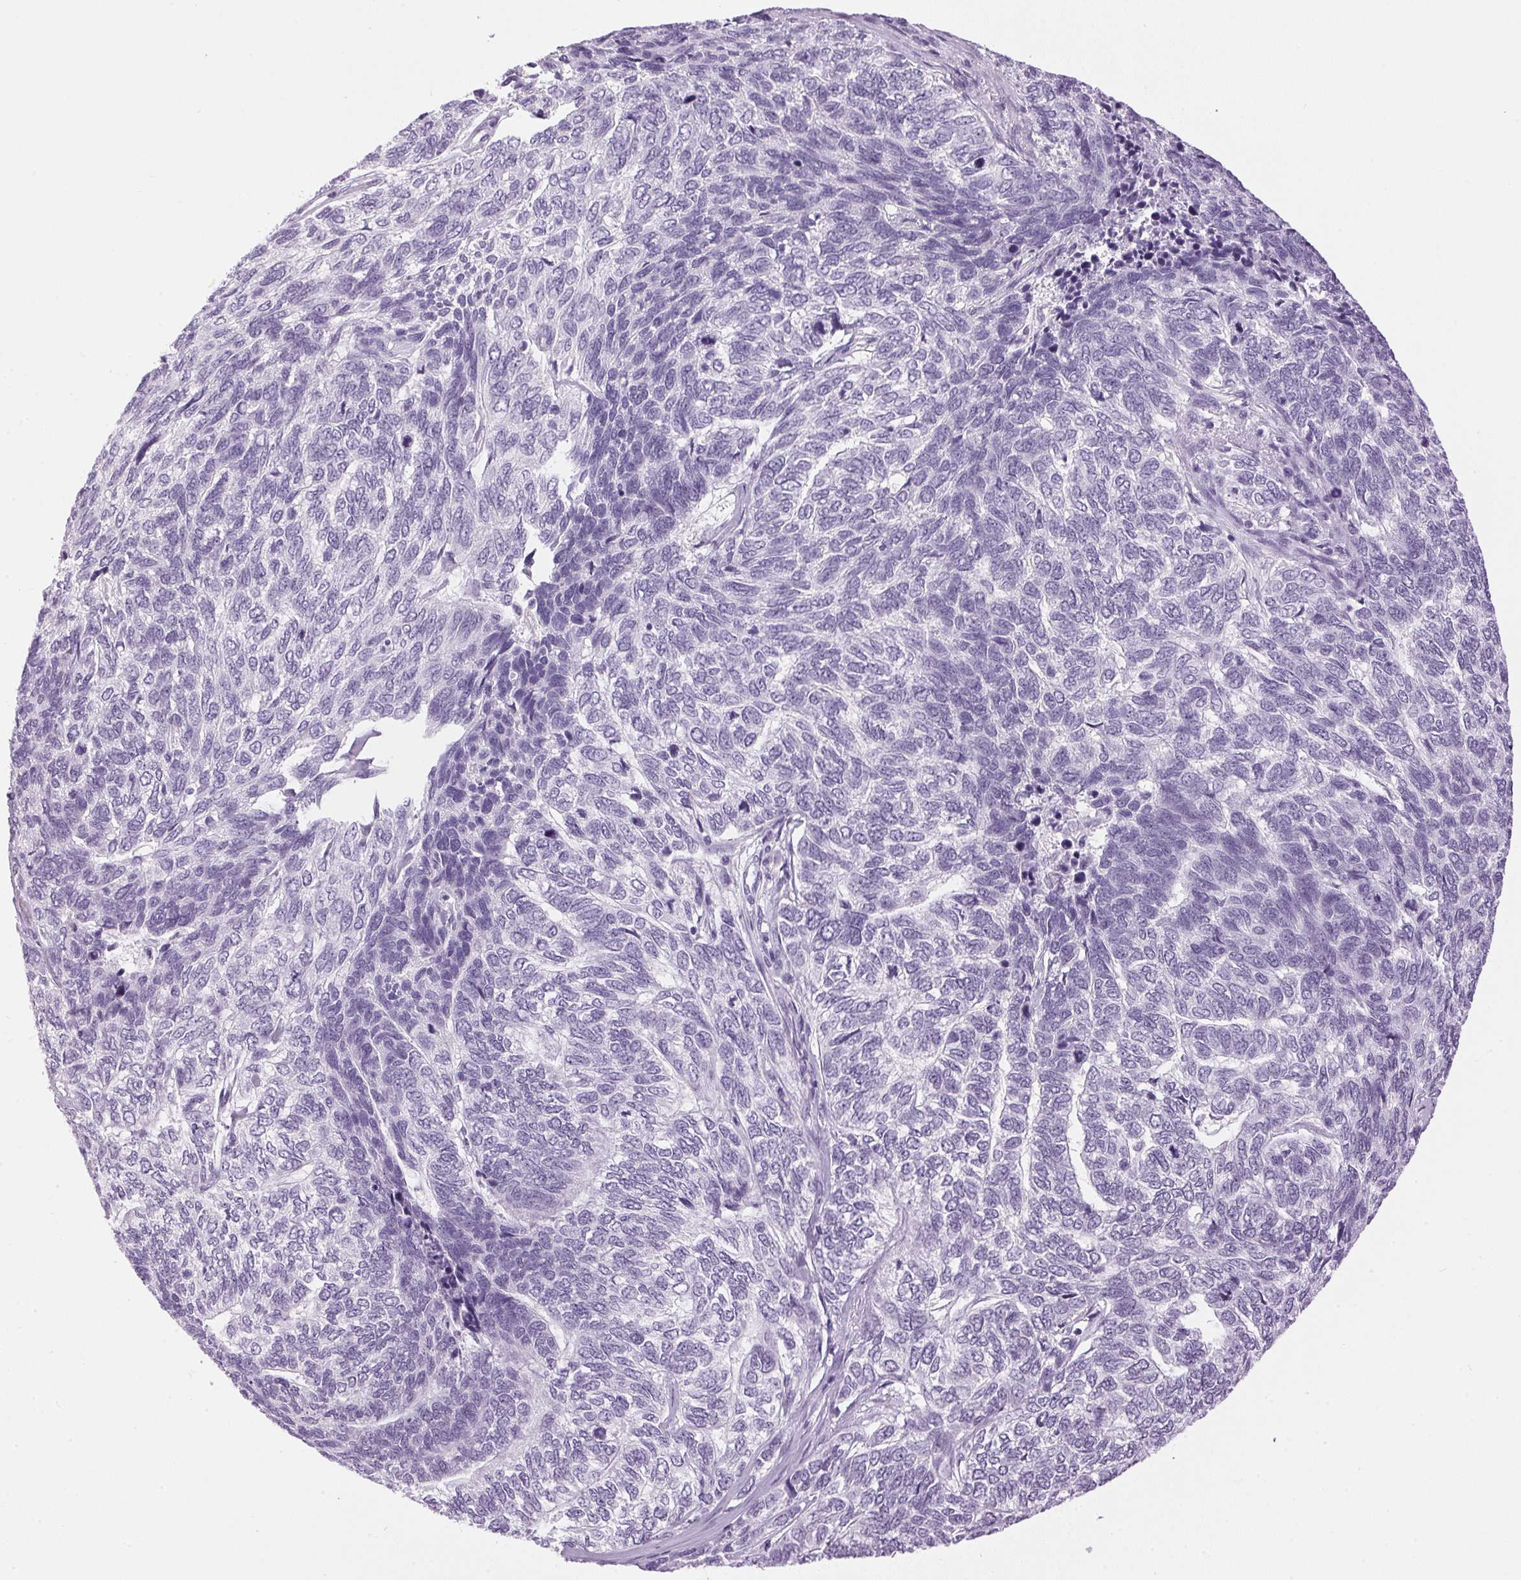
{"staining": {"intensity": "negative", "quantity": "none", "location": "none"}, "tissue": "skin cancer", "cell_type": "Tumor cells", "image_type": "cancer", "snomed": [{"axis": "morphology", "description": "Basal cell carcinoma"}, {"axis": "topography", "description": "Skin"}], "caption": "Immunohistochemical staining of human skin cancer (basal cell carcinoma) displays no significant expression in tumor cells. (DAB immunohistochemistry with hematoxylin counter stain).", "gene": "SP7", "patient": {"sex": "female", "age": 65}}